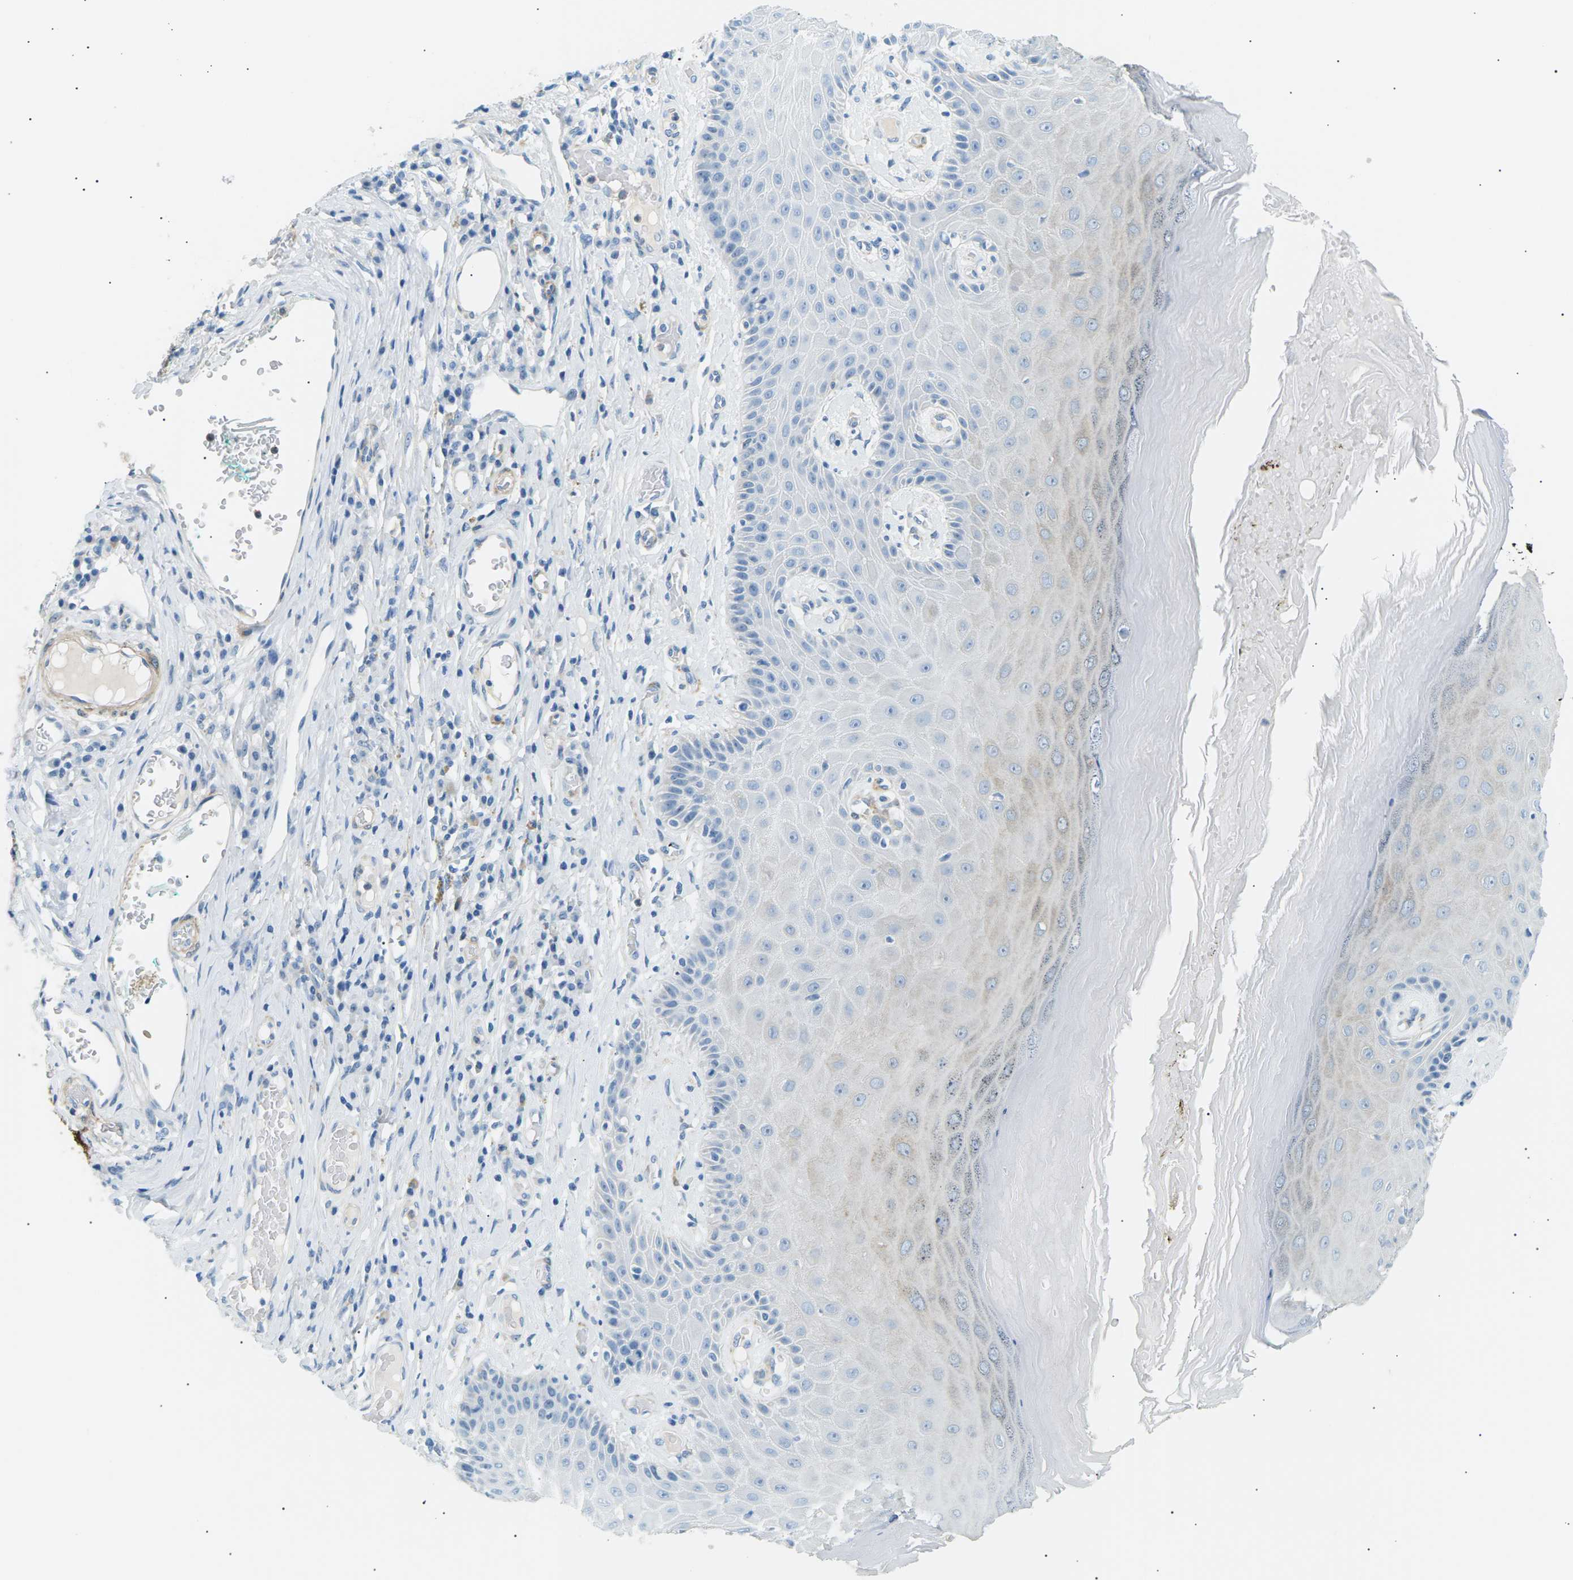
{"staining": {"intensity": "negative", "quantity": "none", "location": "none"}, "tissue": "skin", "cell_type": "Epidermal cells", "image_type": "normal", "snomed": [{"axis": "morphology", "description": "Normal tissue, NOS"}, {"axis": "topography", "description": "Vulva"}], "caption": "IHC of normal skin shows no positivity in epidermal cells.", "gene": "SEPTIN5", "patient": {"sex": "female", "age": 73}}